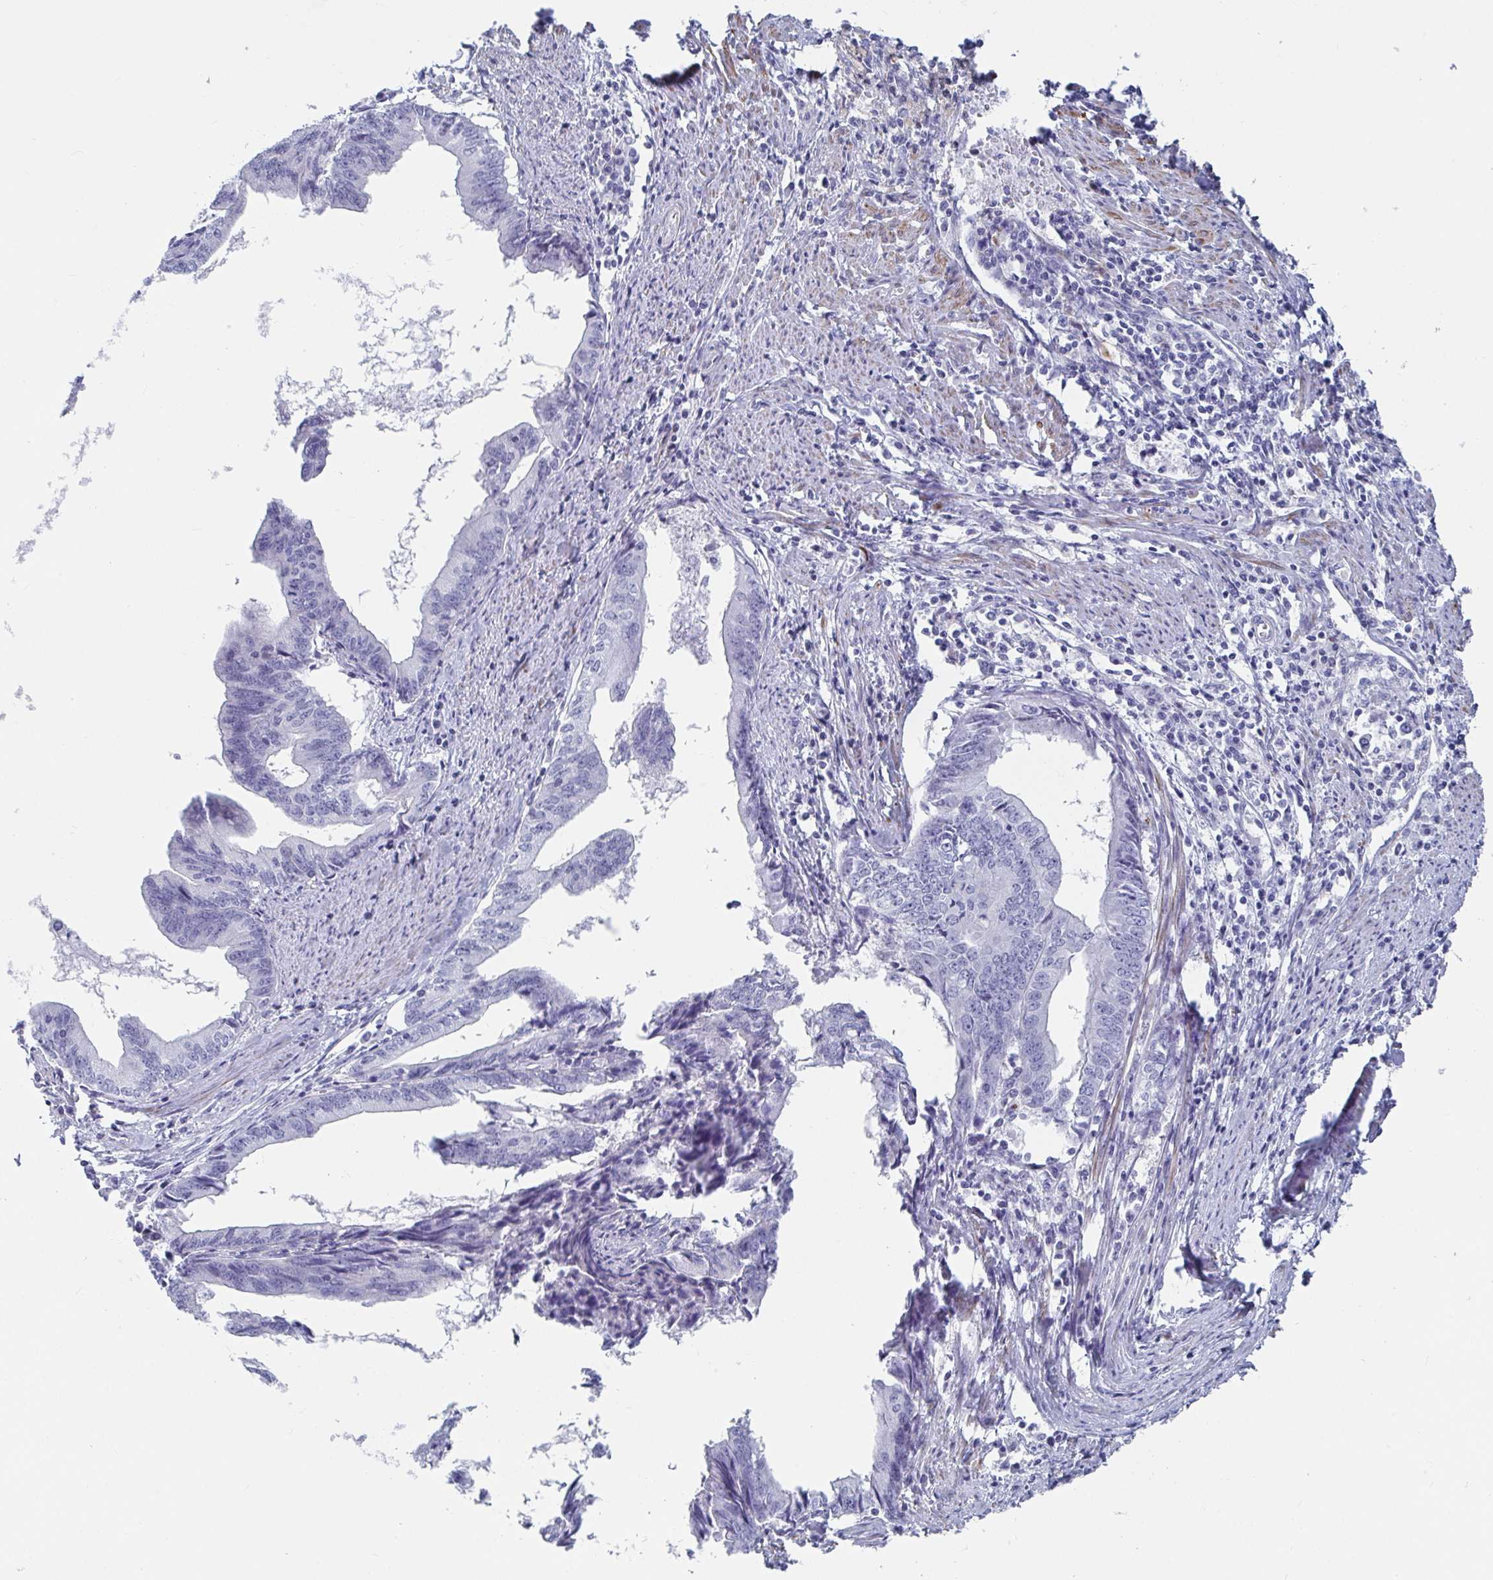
{"staining": {"intensity": "negative", "quantity": "none", "location": "none"}, "tissue": "endometrial cancer", "cell_type": "Tumor cells", "image_type": "cancer", "snomed": [{"axis": "morphology", "description": "Adenocarcinoma, NOS"}, {"axis": "topography", "description": "Endometrium"}], "caption": "DAB (3,3'-diaminobenzidine) immunohistochemical staining of adenocarcinoma (endometrial) demonstrates no significant positivity in tumor cells.", "gene": "ZFP82", "patient": {"sex": "female", "age": 65}}